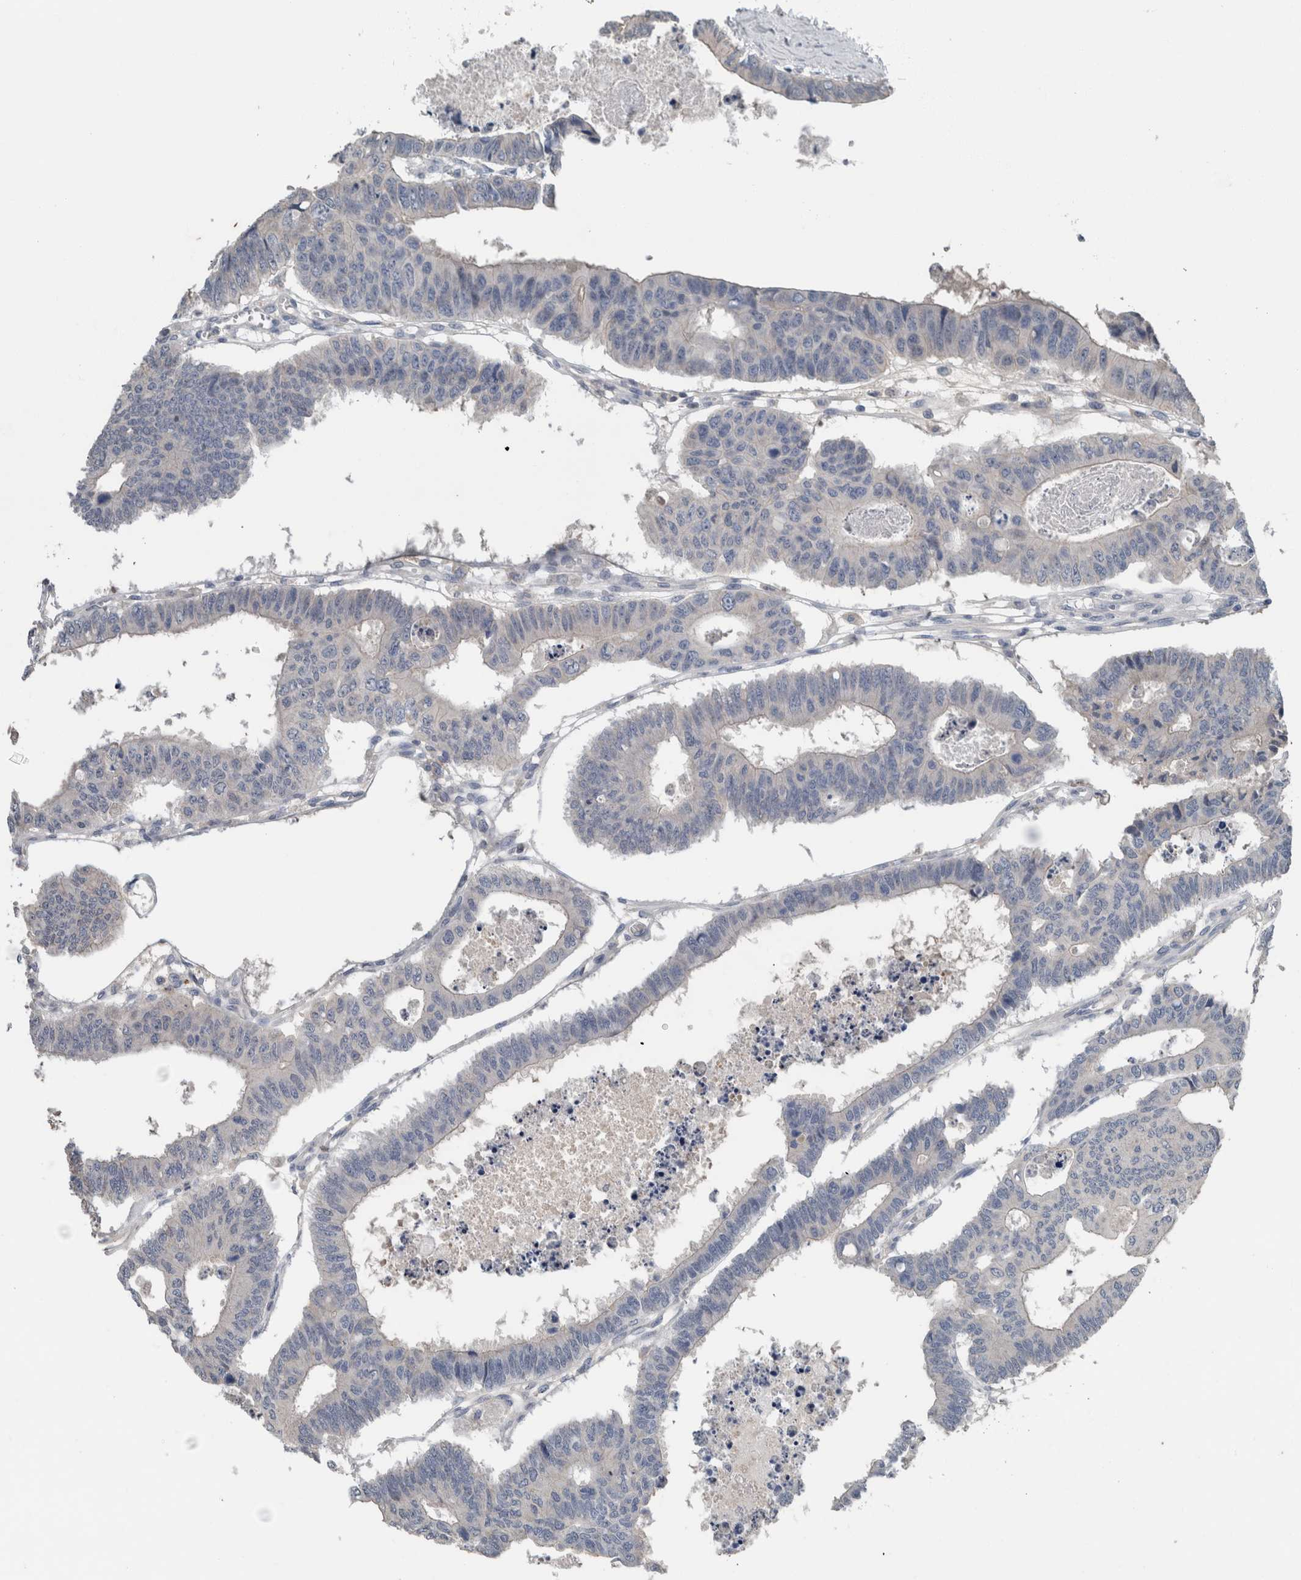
{"staining": {"intensity": "negative", "quantity": "none", "location": "none"}, "tissue": "colorectal cancer", "cell_type": "Tumor cells", "image_type": "cancer", "snomed": [{"axis": "morphology", "description": "Adenocarcinoma, NOS"}, {"axis": "topography", "description": "Rectum"}], "caption": "This is an immunohistochemistry (IHC) image of colorectal cancer. There is no expression in tumor cells.", "gene": "CRNN", "patient": {"sex": "male", "age": 84}}